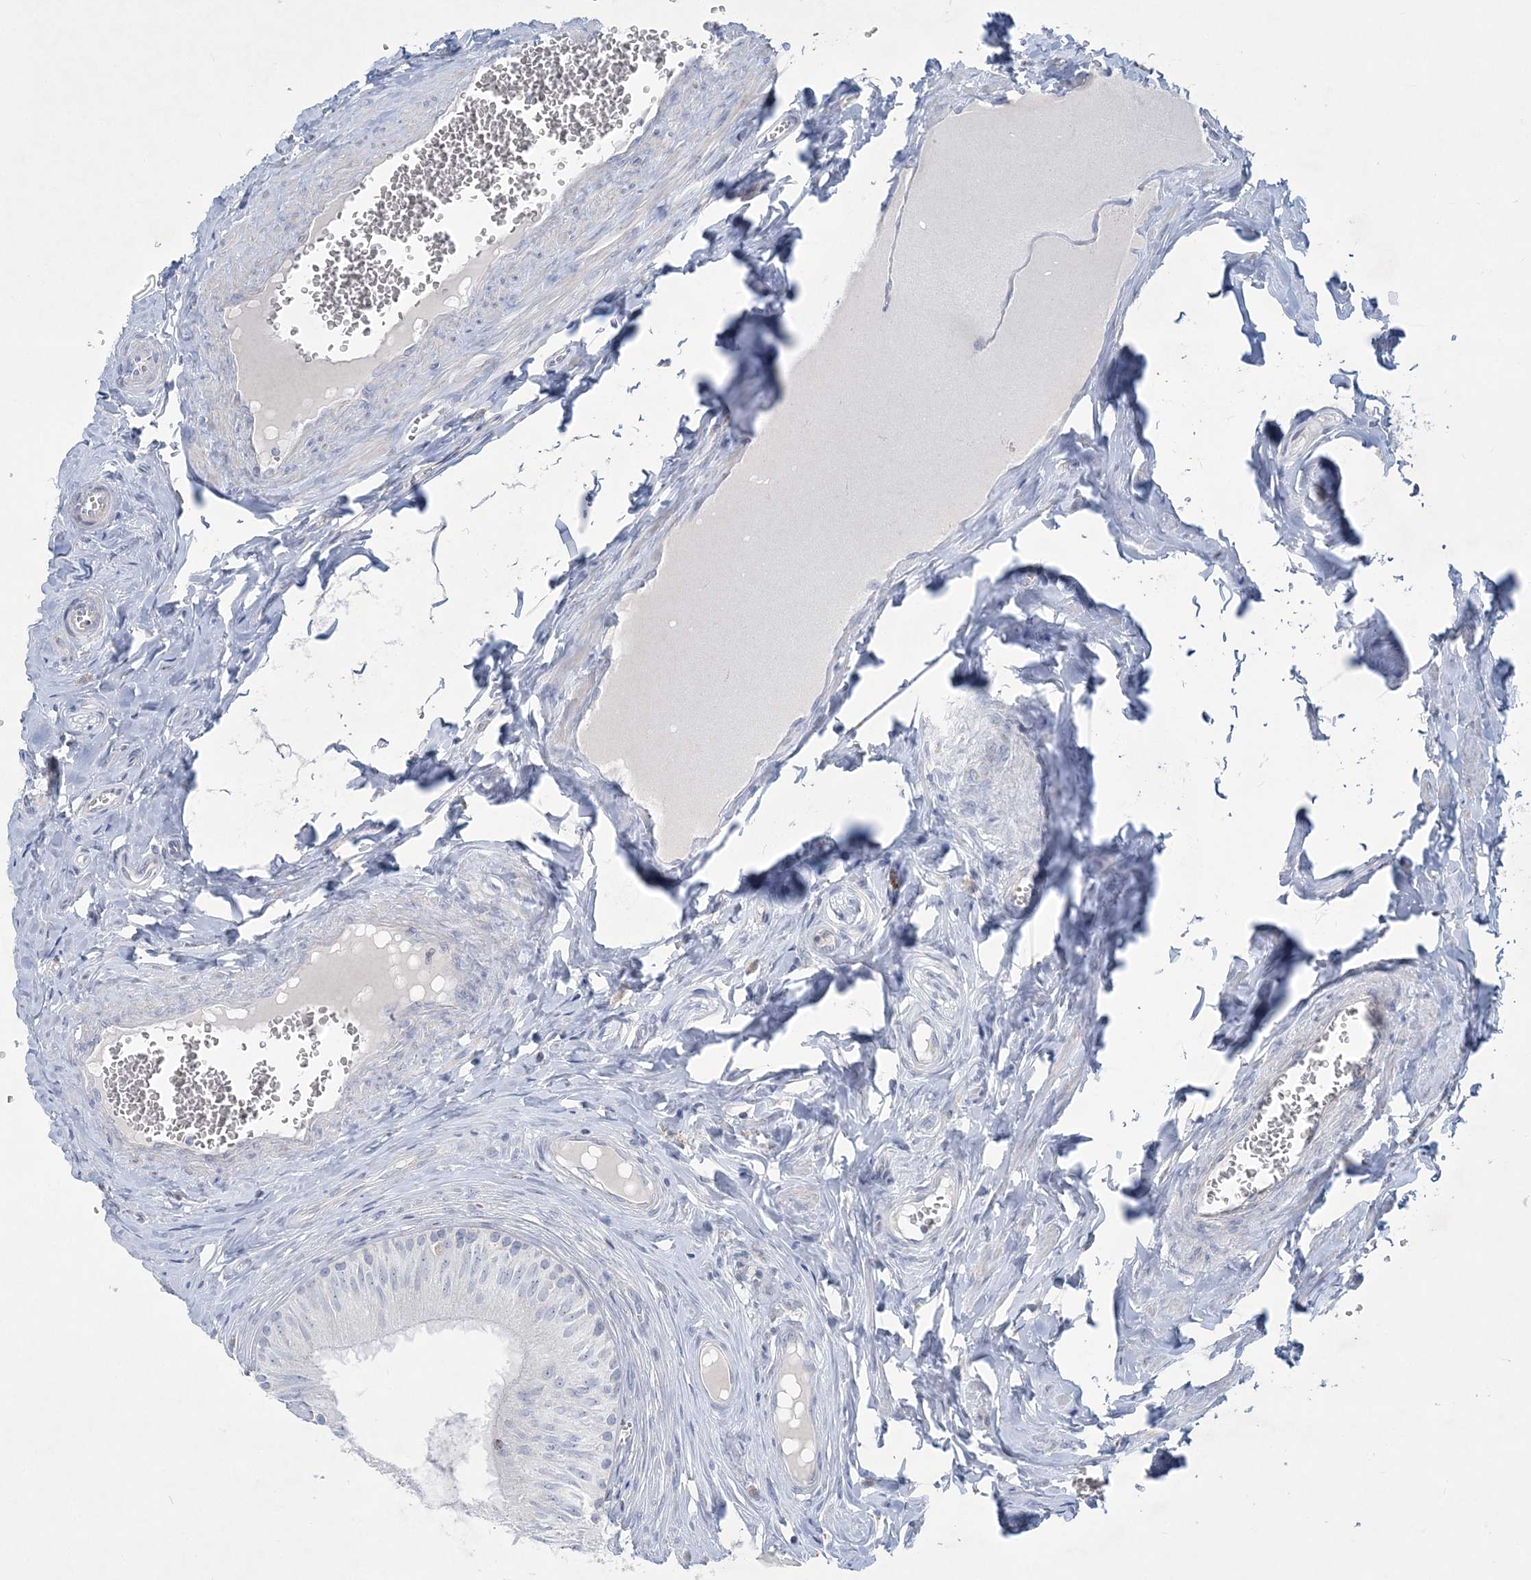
{"staining": {"intensity": "weak", "quantity": "<25%", "location": "cytoplasmic/membranous"}, "tissue": "epididymis", "cell_type": "Glandular cells", "image_type": "normal", "snomed": [{"axis": "morphology", "description": "Normal tissue, NOS"}, {"axis": "topography", "description": "Epididymis"}], "caption": "Protein analysis of normal epididymis exhibits no significant positivity in glandular cells.", "gene": "TBC1D7", "patient": {"sex": "male", "age": 46}}